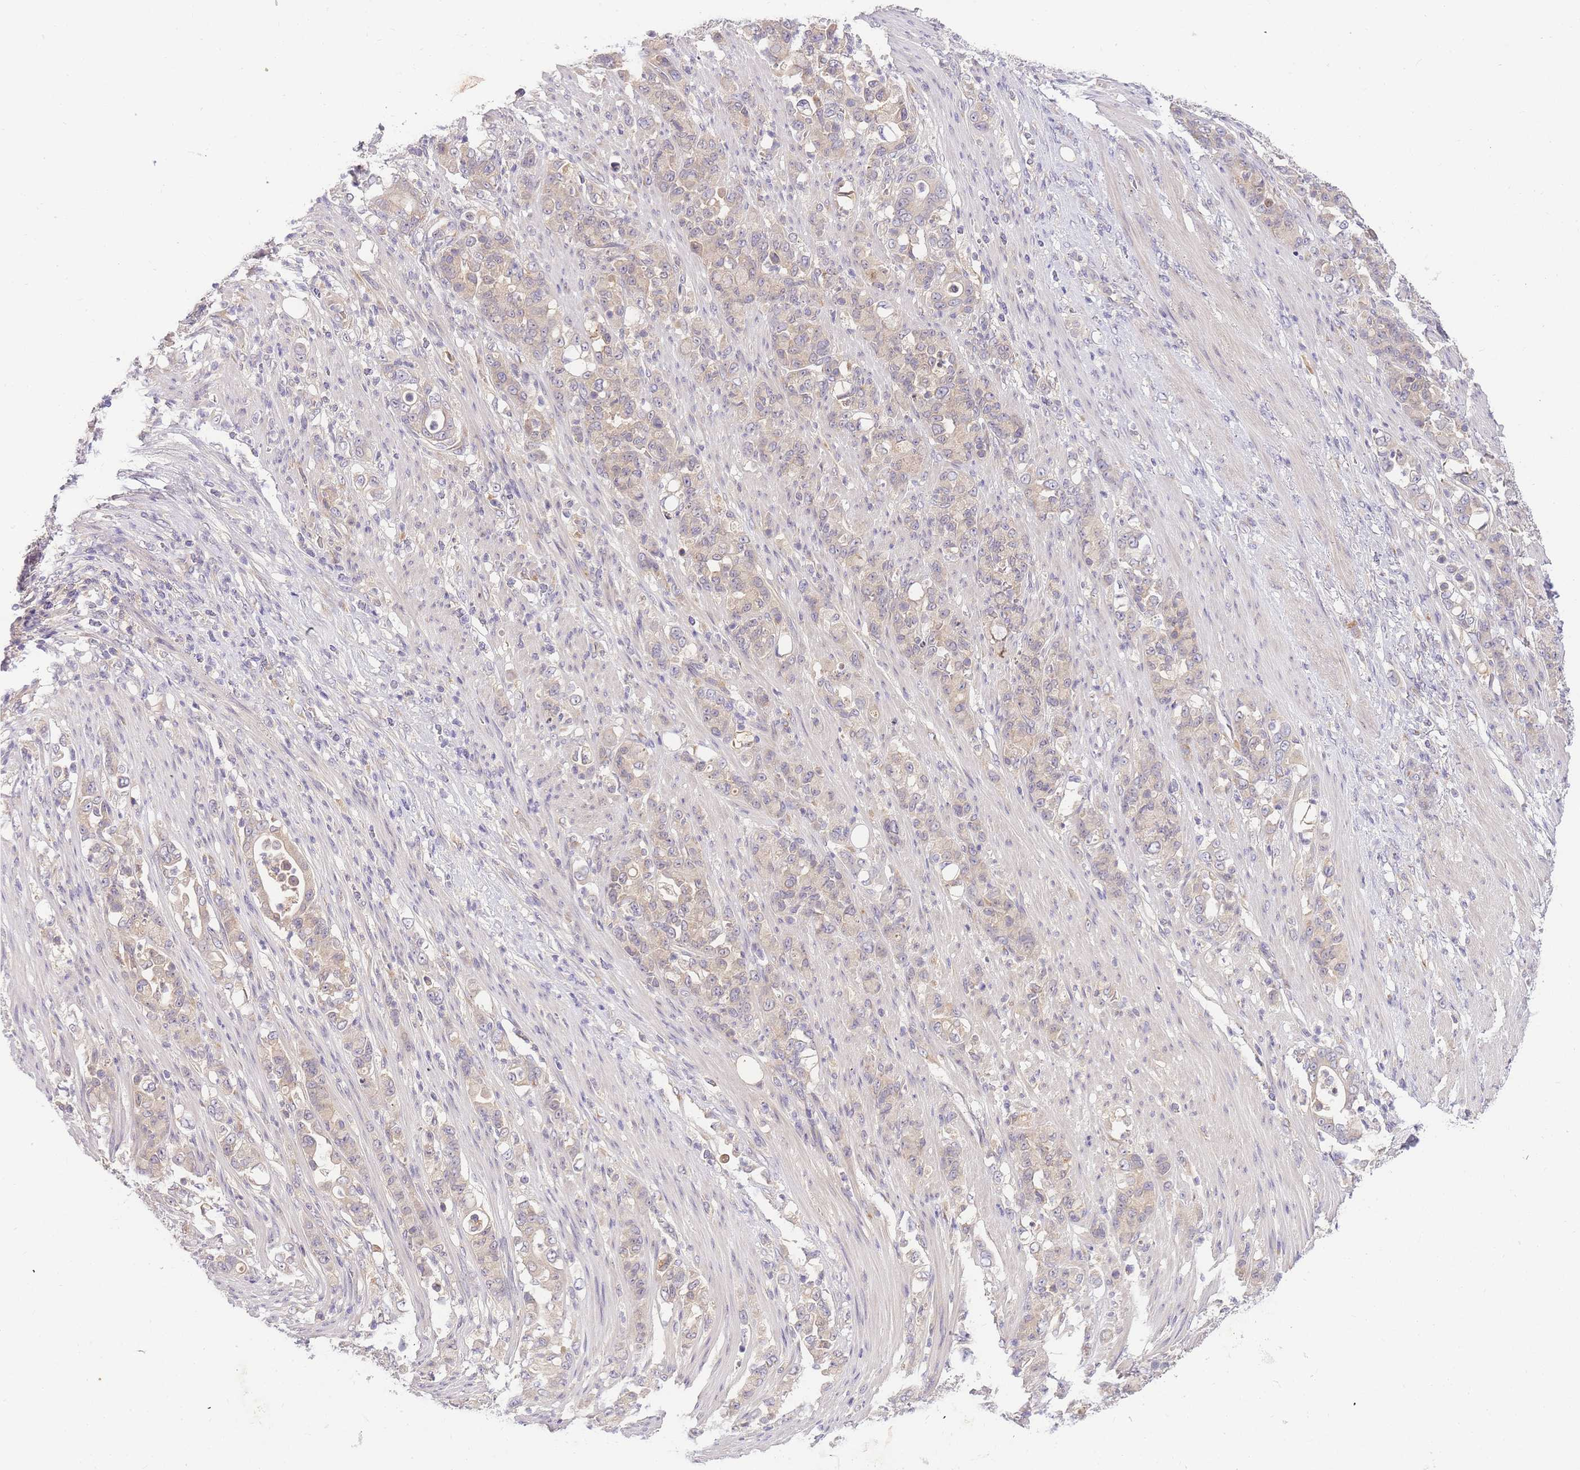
{"staining": {"intensity": "negative", "quantity": "none", "location": "none"}, "tissue": "stomach cancer", "cell_type": "Tumor cells", "image_type": "cancer", "snomed": [{"axis": "morphology", "description": "Normal tissue, NOS"}, {"axis": "morphology", "description": "Adenocarcinoma, NOS"}, {"axis": "topography", "description": "Stomach"}], "caption": "Immunohistochemical staining of adenocarcinoma (stomach) displays no significant staining in tumor cells.", "gene": "ZNF577", "patient": {"sex": "female", "age": 79}}